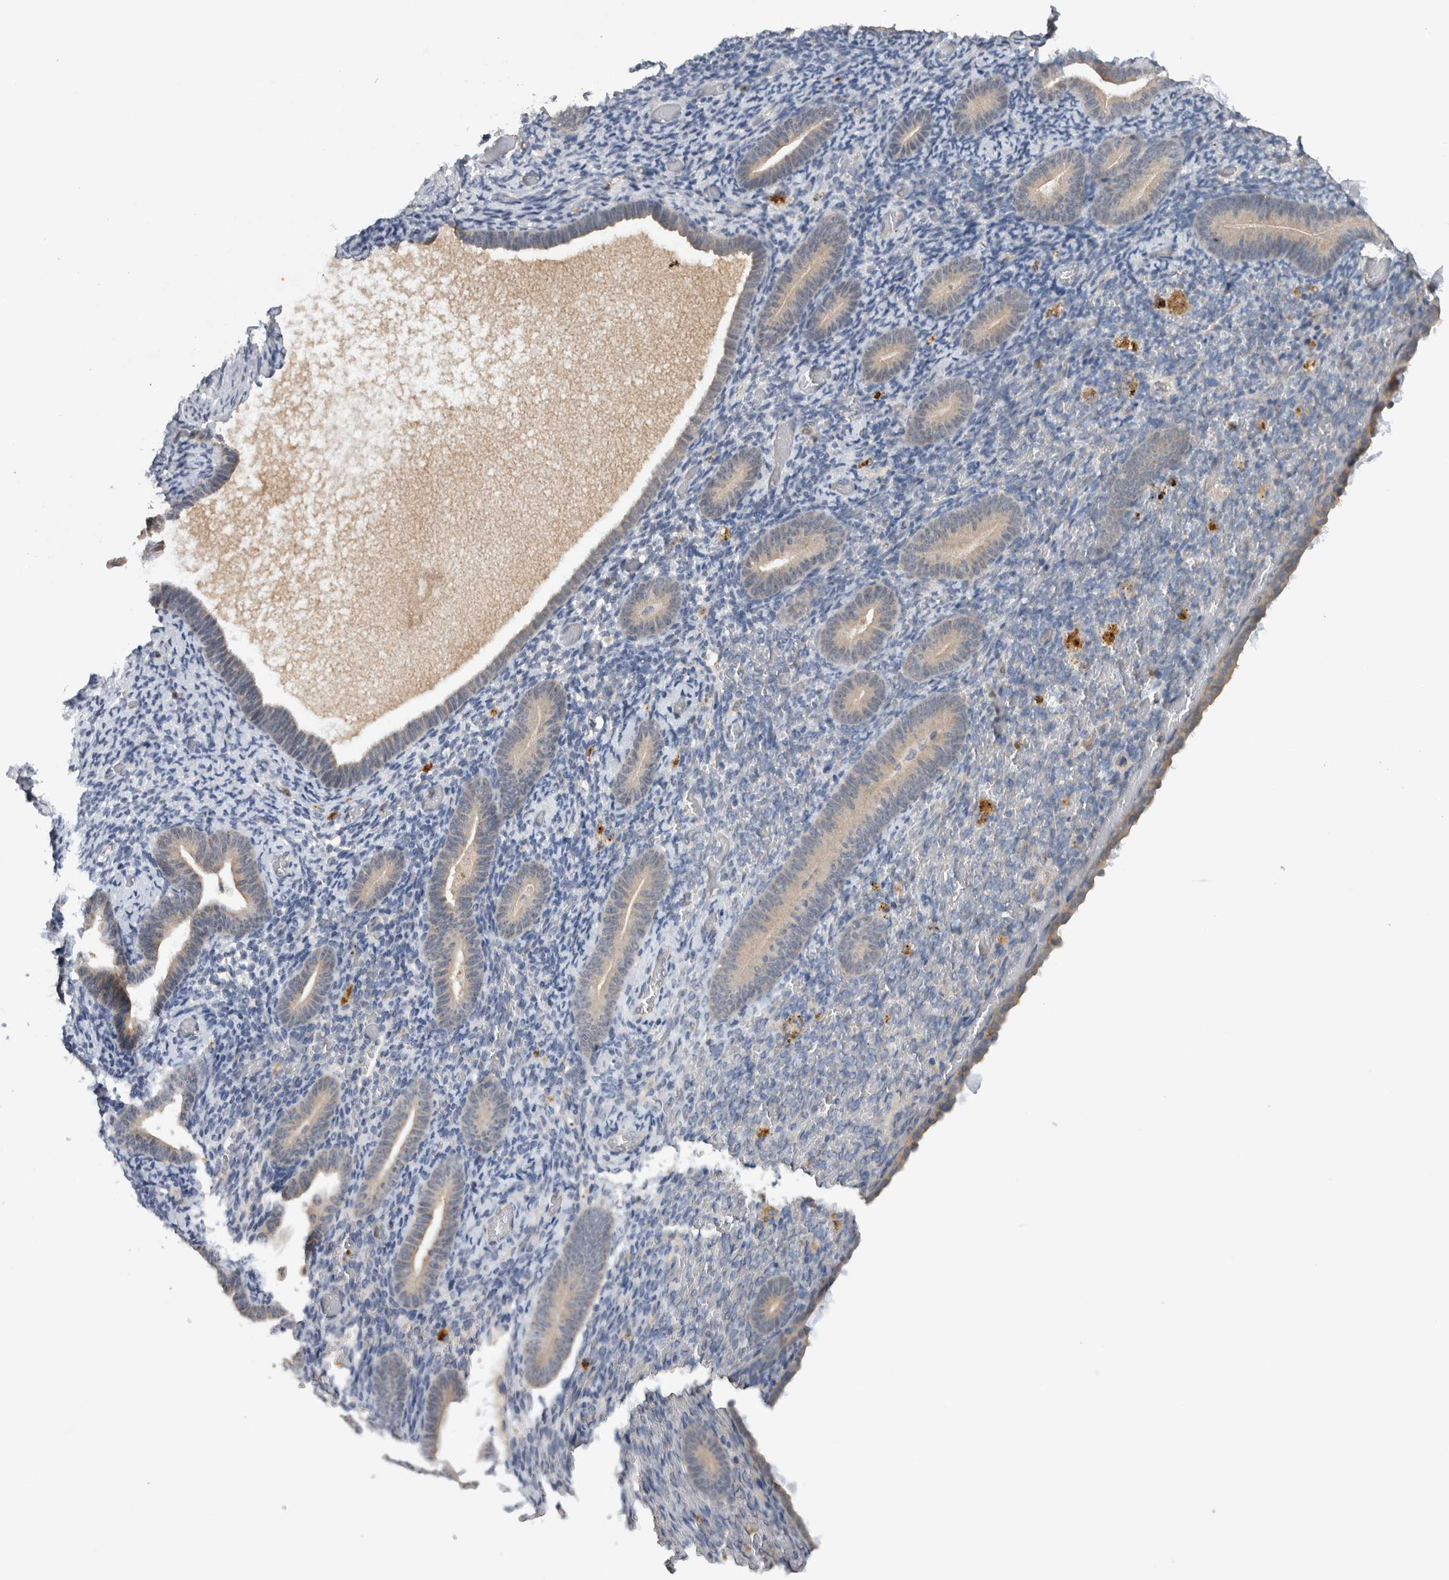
{"staining": {"intensity": "negative", "quantity": "none", "location": "none"}, "tissue": "endometrium", "cell_type": "Cells in endometrial stroma", "image_type": "normal", "snomed": [{"axis": "morphology", "description": "Normal tissue, NOS"}, {"axis": "topography", "description": "Endometrium"}], "caption": "Immunohistochemical staining of normal human endometrium demonstrates no significant positivity in cells in endometrial stroma. Nuclei are stained in blue.", "gene": "HEXD", "patient": {"sex": "female", "age": 51}}